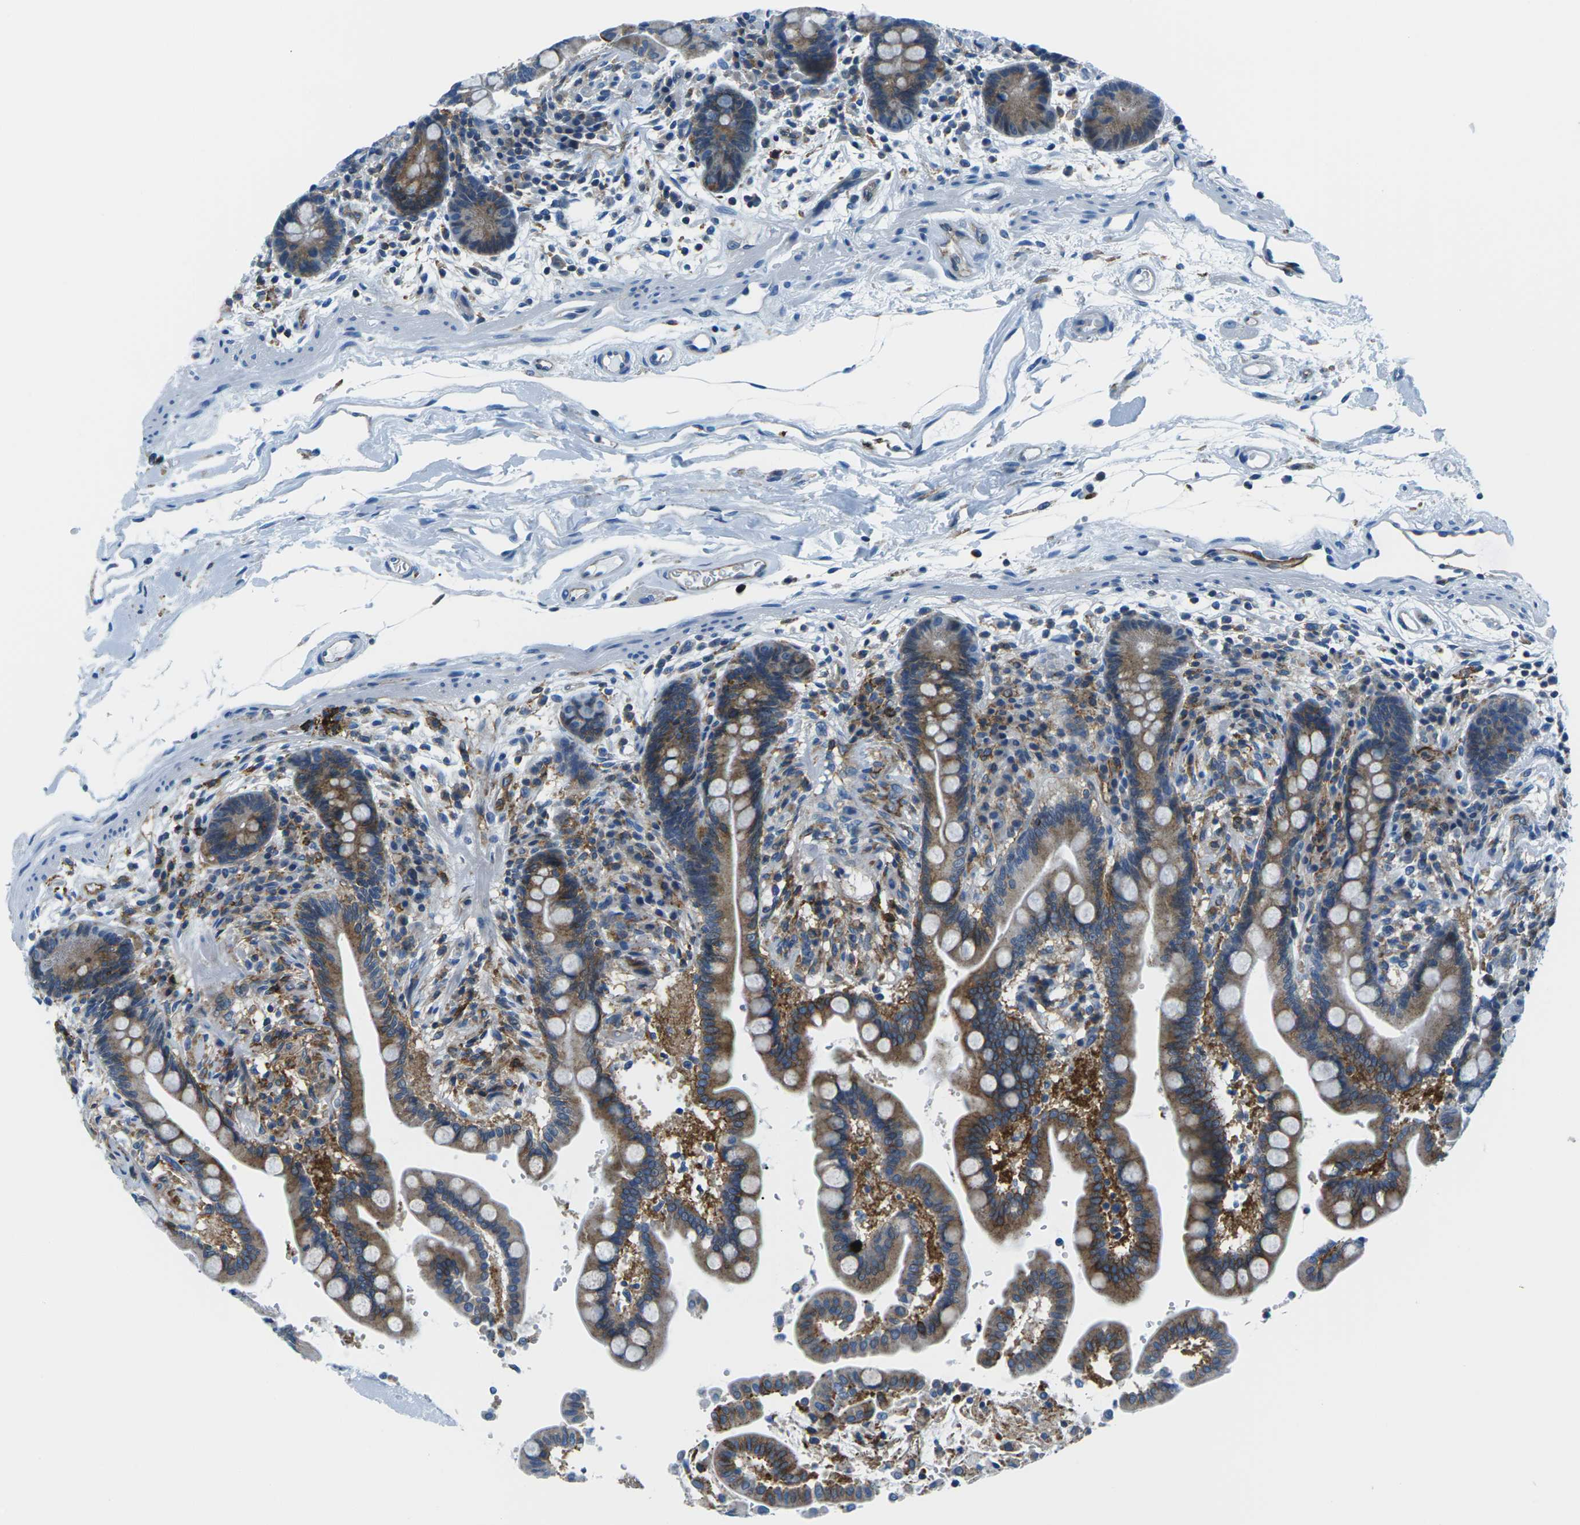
{"staining": {"intensity": "negative", "quantity": "none", "location": "none"}, "tissue": "colon", "cell_type": "Endothelial cells", "image_type": "normal", "snomed": [{"axis": "morphology", "description": "Normal tissue, NOS"}, {"axis": "topography", "description": "Colon"}], "caption": "High power microscopy histopathology image of an IHC micrograph of unremarkable colon, revealing no significant positivity in endothelial cells.", "gene": "SOCS4", "patient": {"sex": "male", "age": 73}}